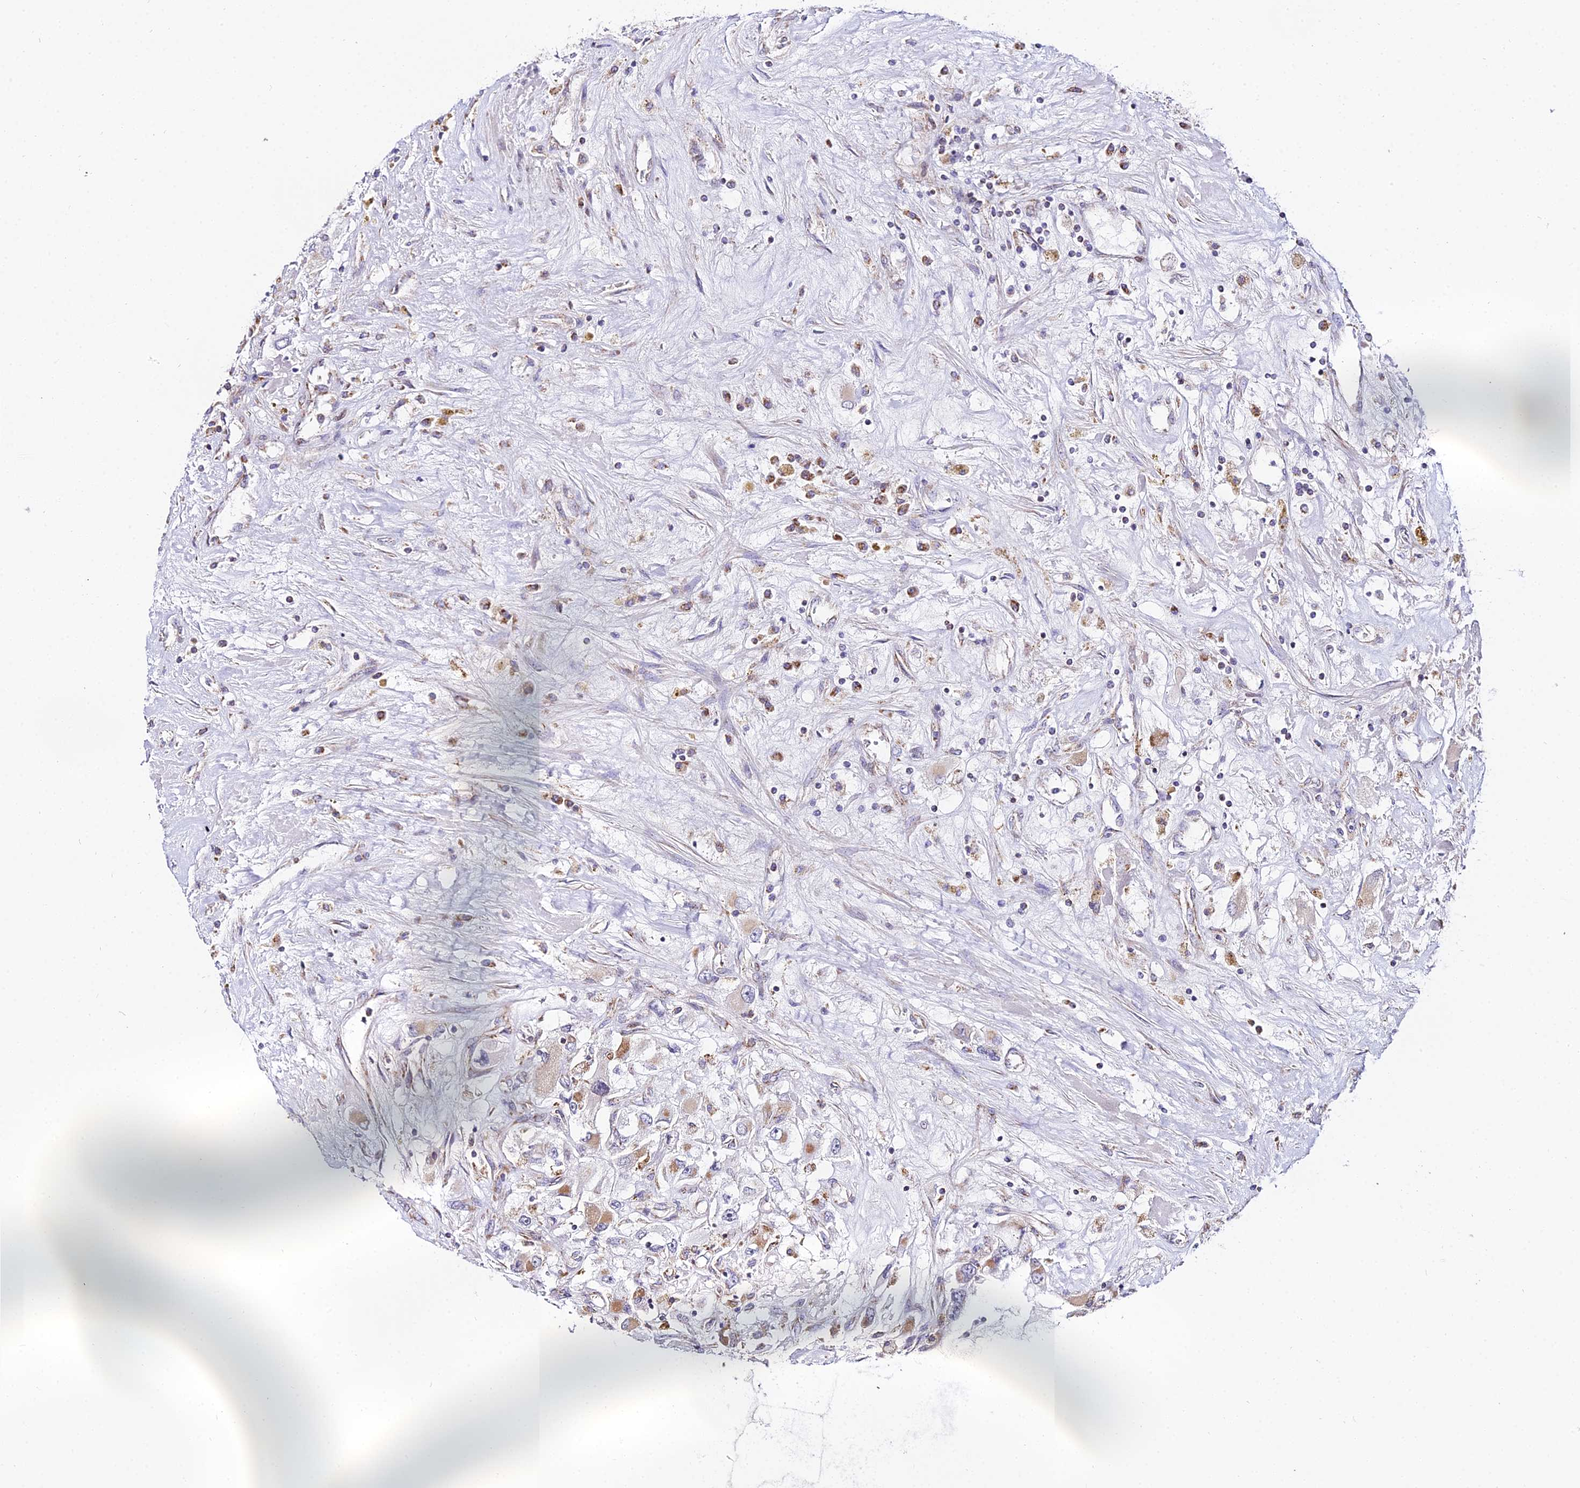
{"staining": {"intensity": "moderate", "quantity": "<25%", "location": "cytoplasmic/membranous"}, "tissue": "renal cancer", "cell_type": "Tumor cells", "image_type": "cancer", "snomed": [{"axis": "morphology", "description": "Adenocarcinoma, NOS"}, {"axis": "topography", "description": "Kidney"}], "caption": "DAB (3,3'-diaminobenzidine) immunohistochemical staining of renal cancer reveals moderate cytoplasmic/membranous protein expression in about <25% of tumor cells.", "gene": "ATP5PB", "patient": {"sex": "female", "age": 52}}